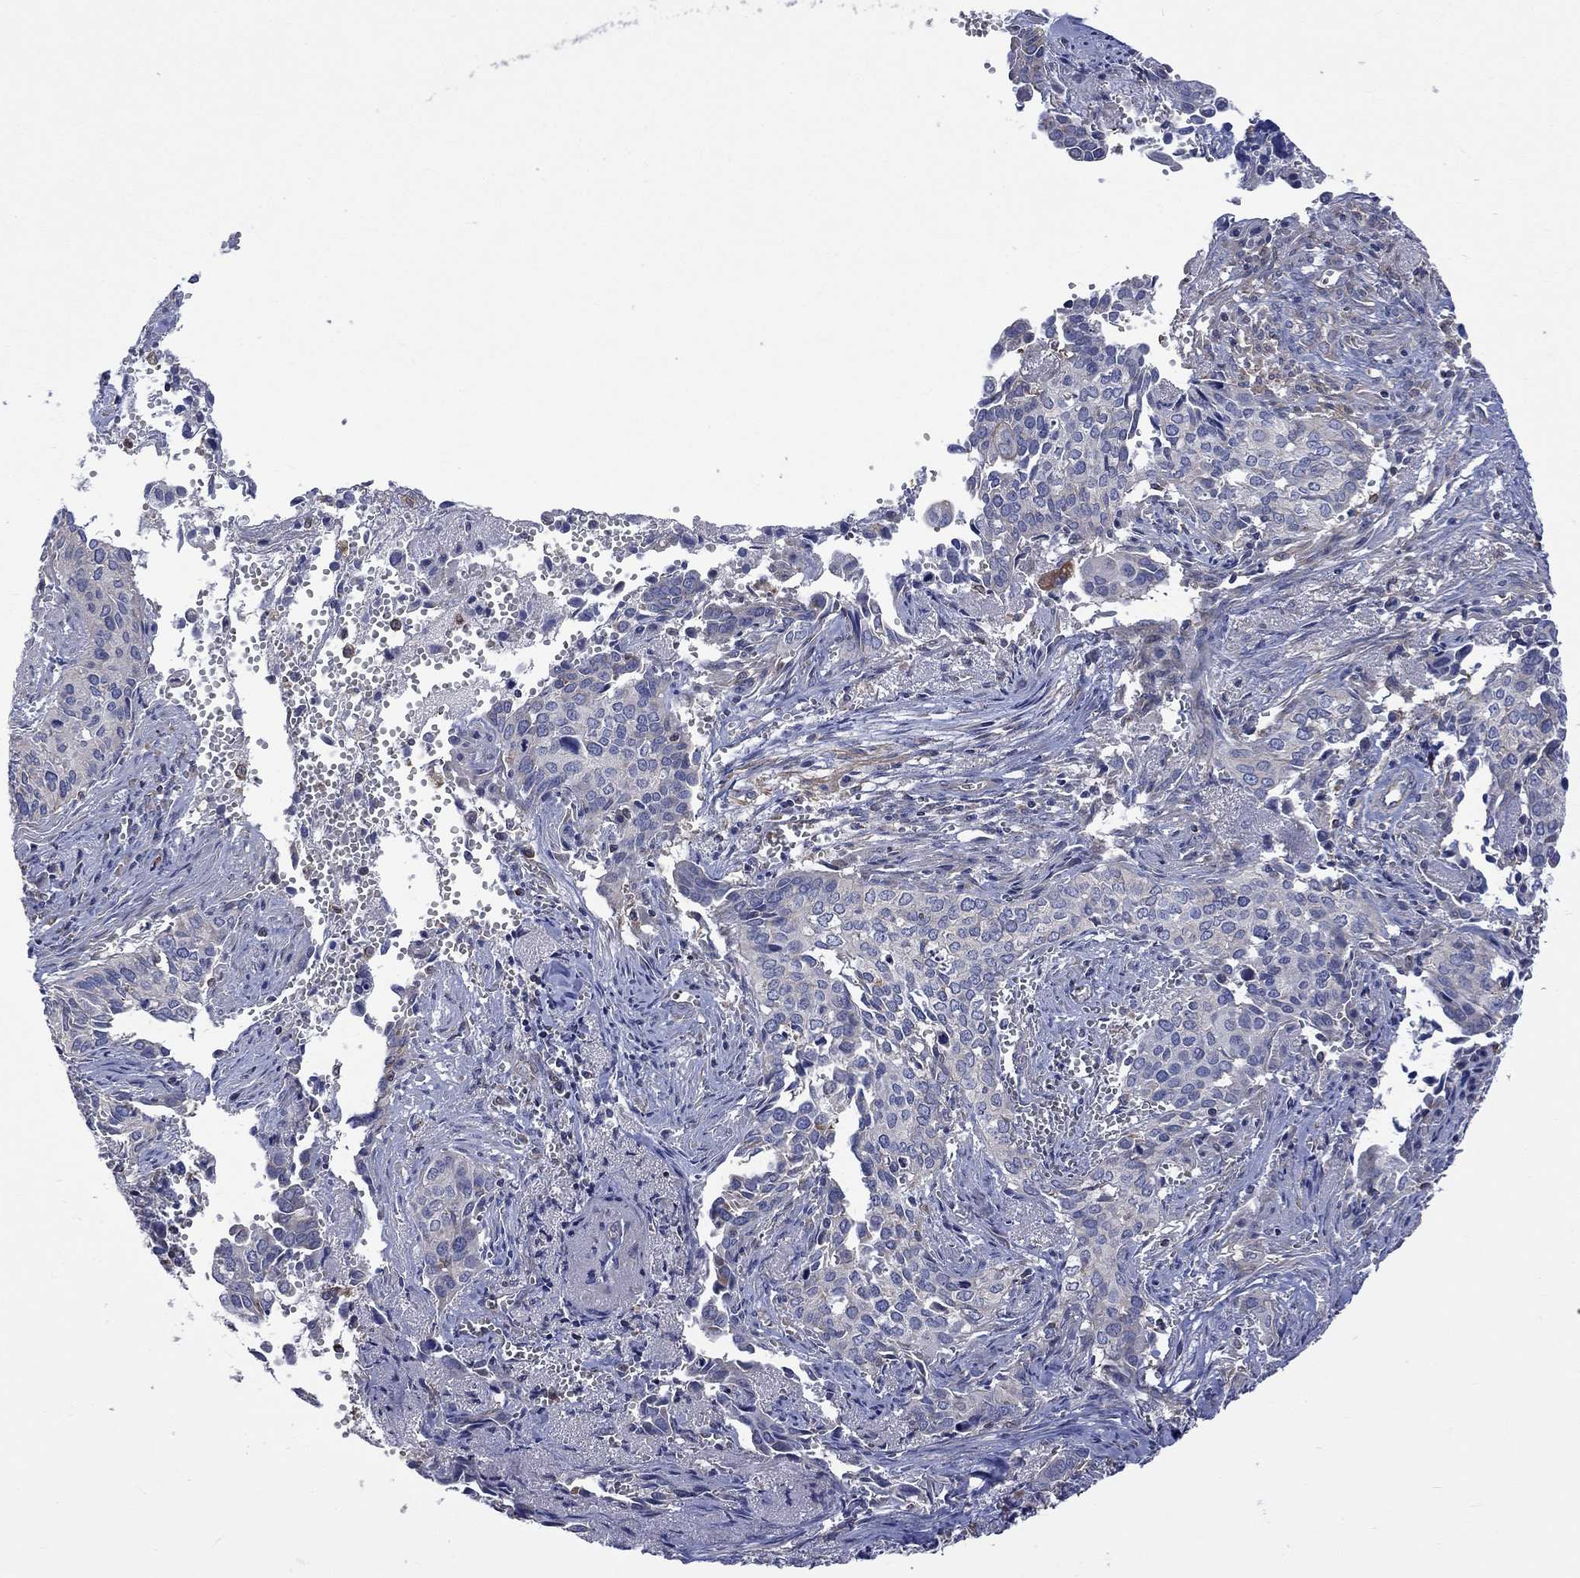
{"staining": {"intensity": "negative", "quantity": "none", "location": "none"}, "tissue": "cervical cancer", "cell_type": "Tumor cells", "image_type": "cancer", "snomed": [{"axis": "morphology", "description": "Squamous cell carcinoma, NOS"}, {"axis": "topography", "description": "Cervix"}], "caption": "High power microscopy image of an immunohistochemistry (IHC) image of cervical squamous cell carcinoma, revealing no significant expression in tumor cells.", "gene": "CAMKK2", "patient": {"sex": "female", "age": 29}}